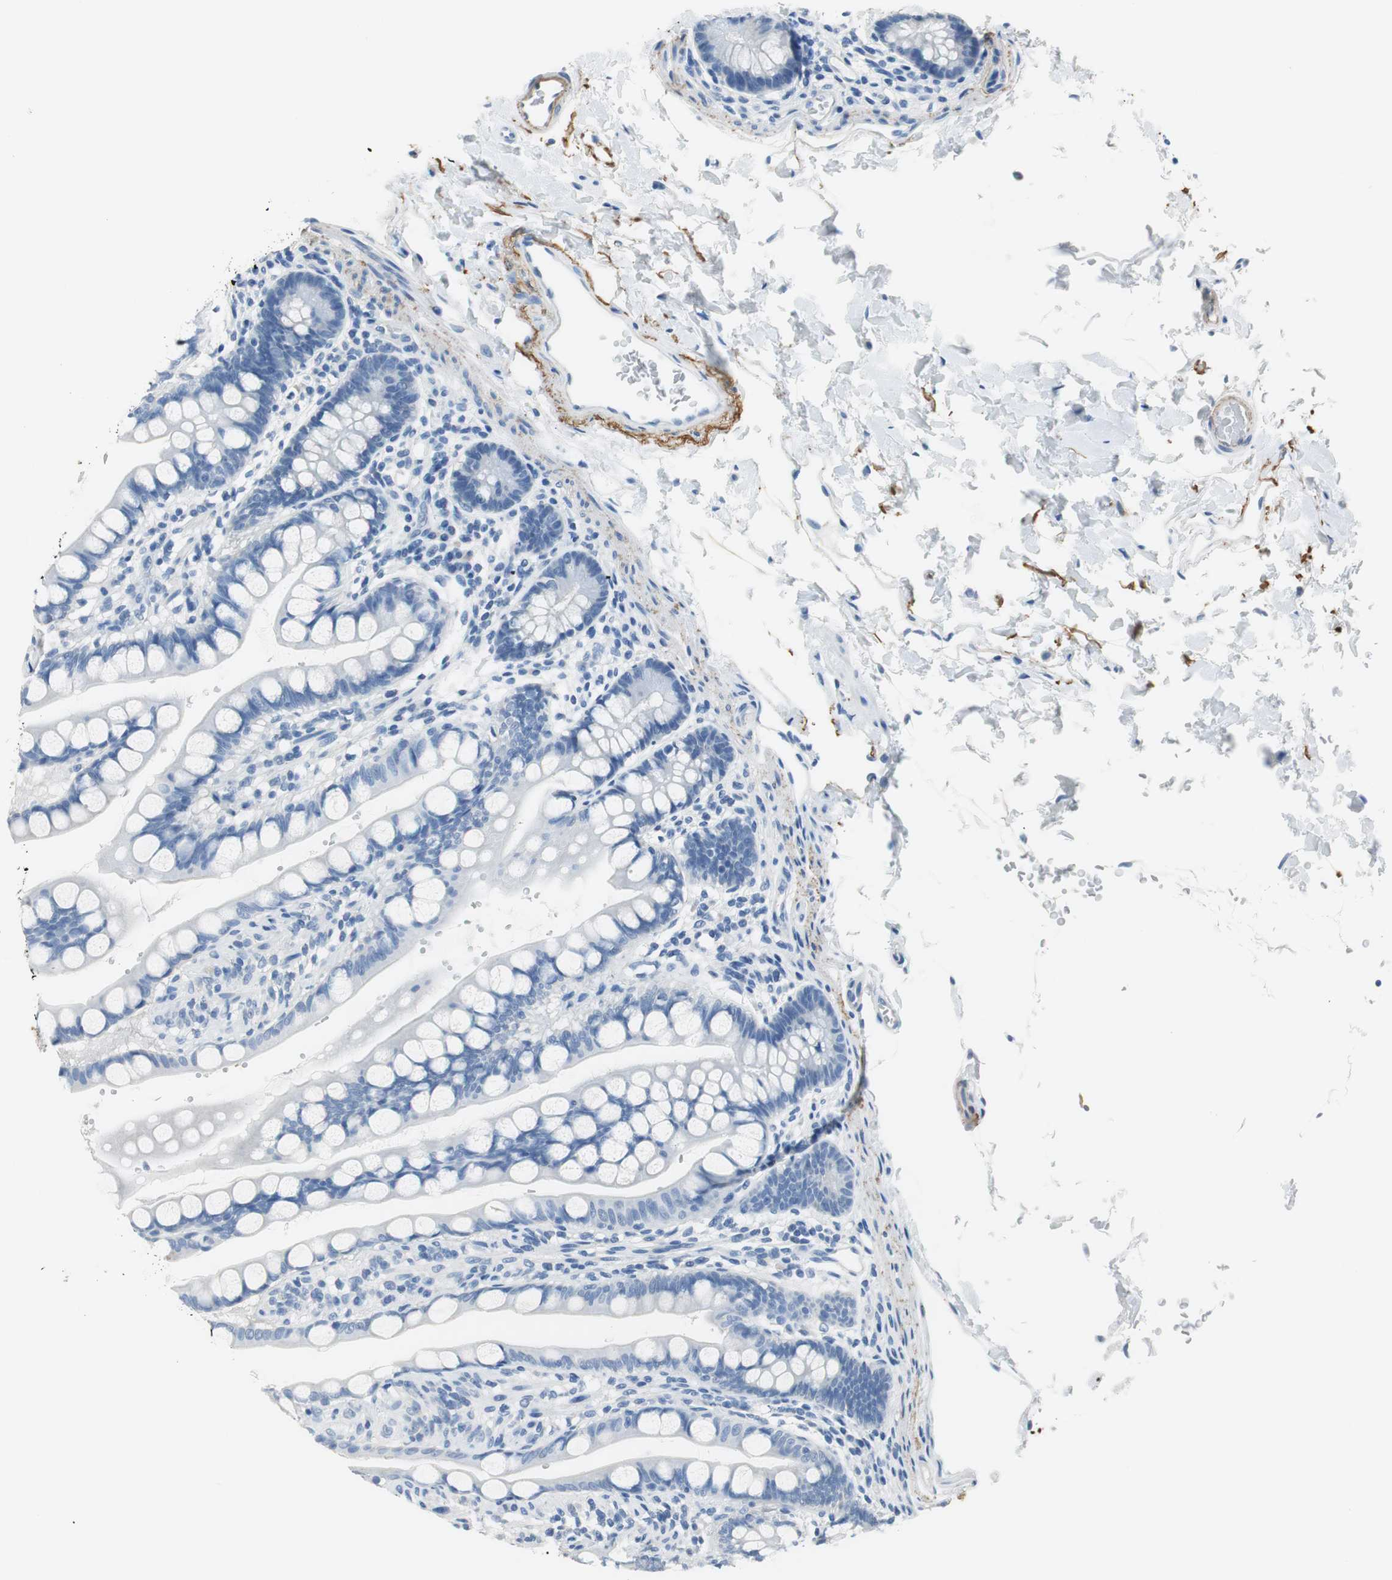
{"staining": {"intensity": "negative", "quantity": "none", "location": "none"}, "tissue": "small intestine", "cell_type": "Glandular cells", "image_type": "normal", "snomed": [{"axis": "morphology", "description": "Normal tissue, NOS"}, {"axis": "topography", "description": "Small intestine"}], "caption": "High power microscopy image of an immunohistochemistry histopathology image of normal small intestine, revealing no significant expression in glandular cells.", "gene": "MUC7", "patient": {"sex": "female", "age": 58}}